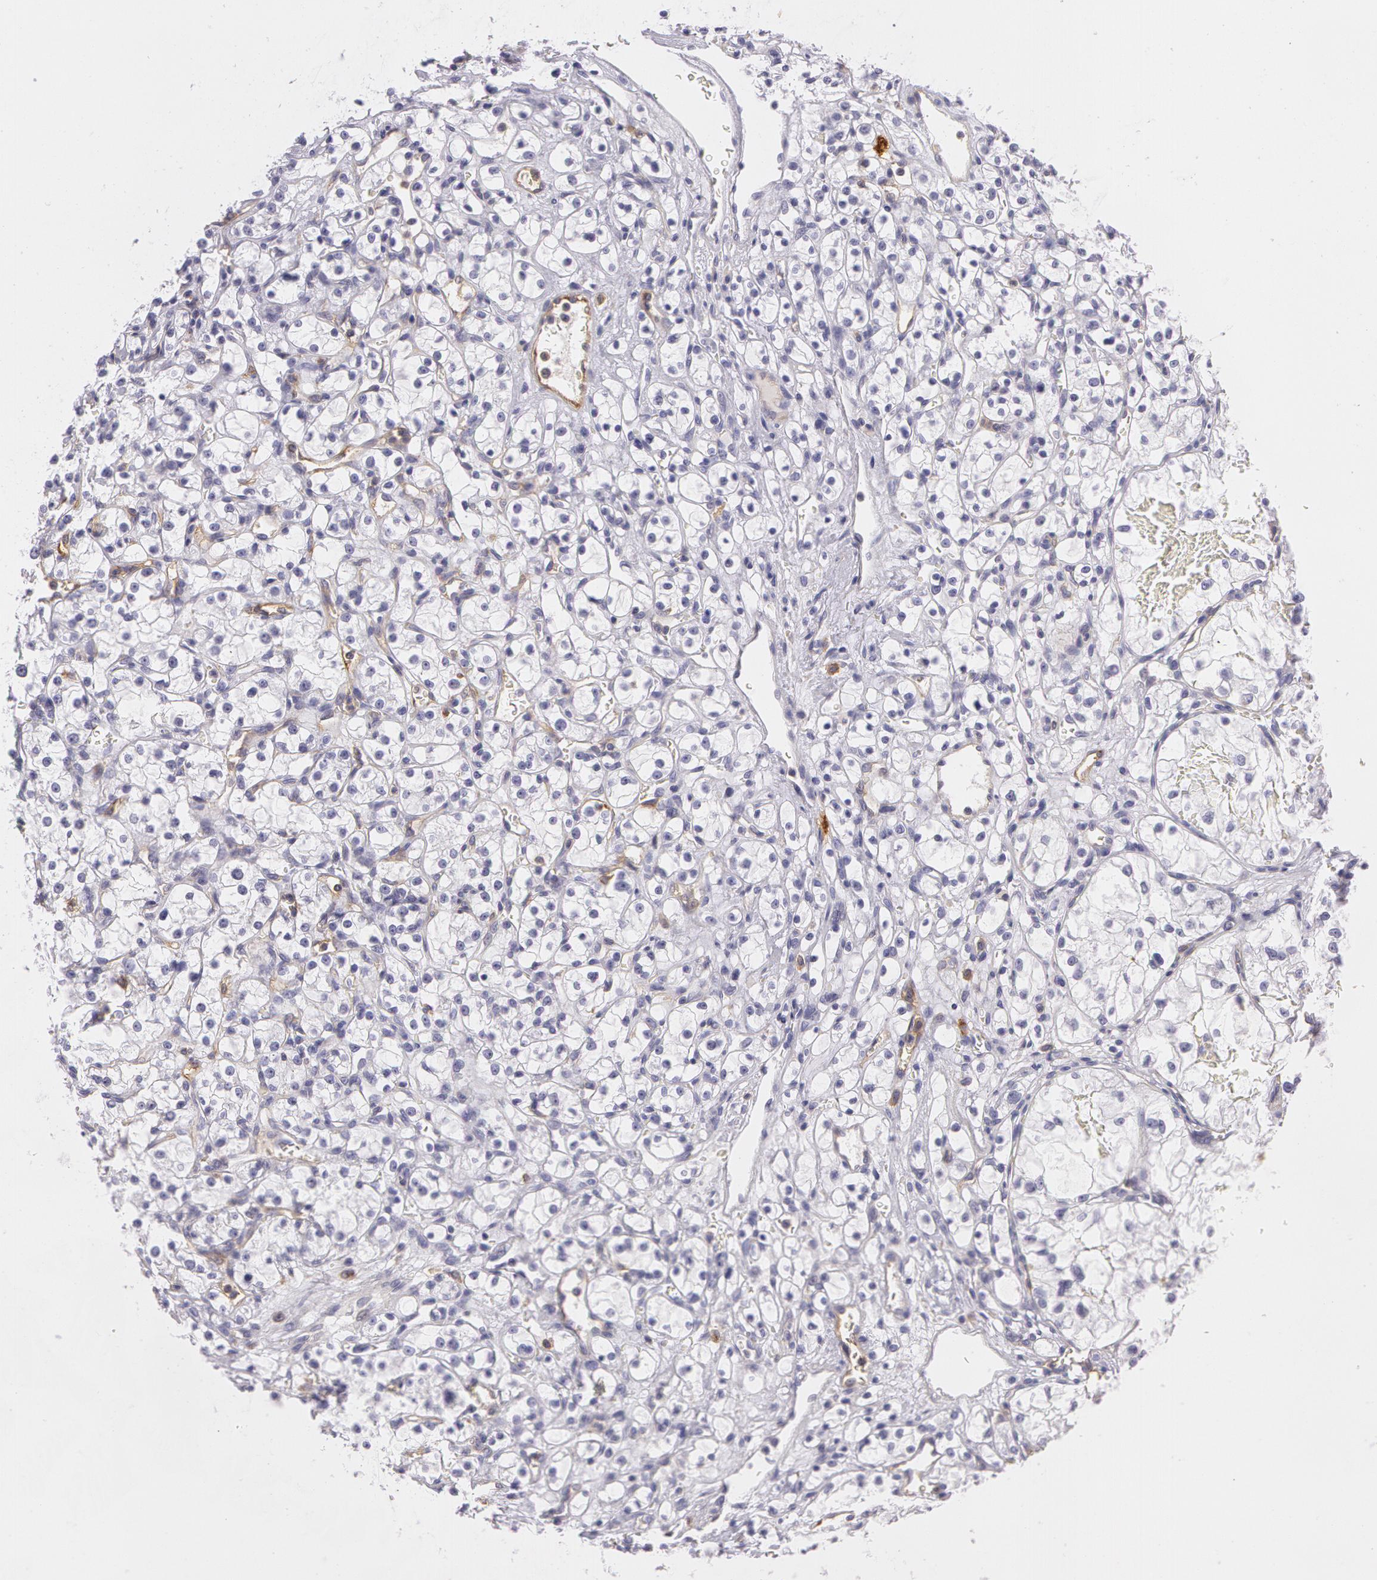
{"staining": {"intensity": "negative", "quantity": "none", "location": "none"}, "tissue": "renal cancer", "cell_type": "Tumor cells", "image_type": "cancer", "snomed": [{"axis": "morphology", "description": "Adenocarcinoma, NOS"}, {"axis": "topography", "description": "Kidney"}], "caption": "Tumor cells show no significant protein positivity in adenocarcinoma (renal).", "gene": "LY75", "patient": {"sex": "male", "age": 61}}